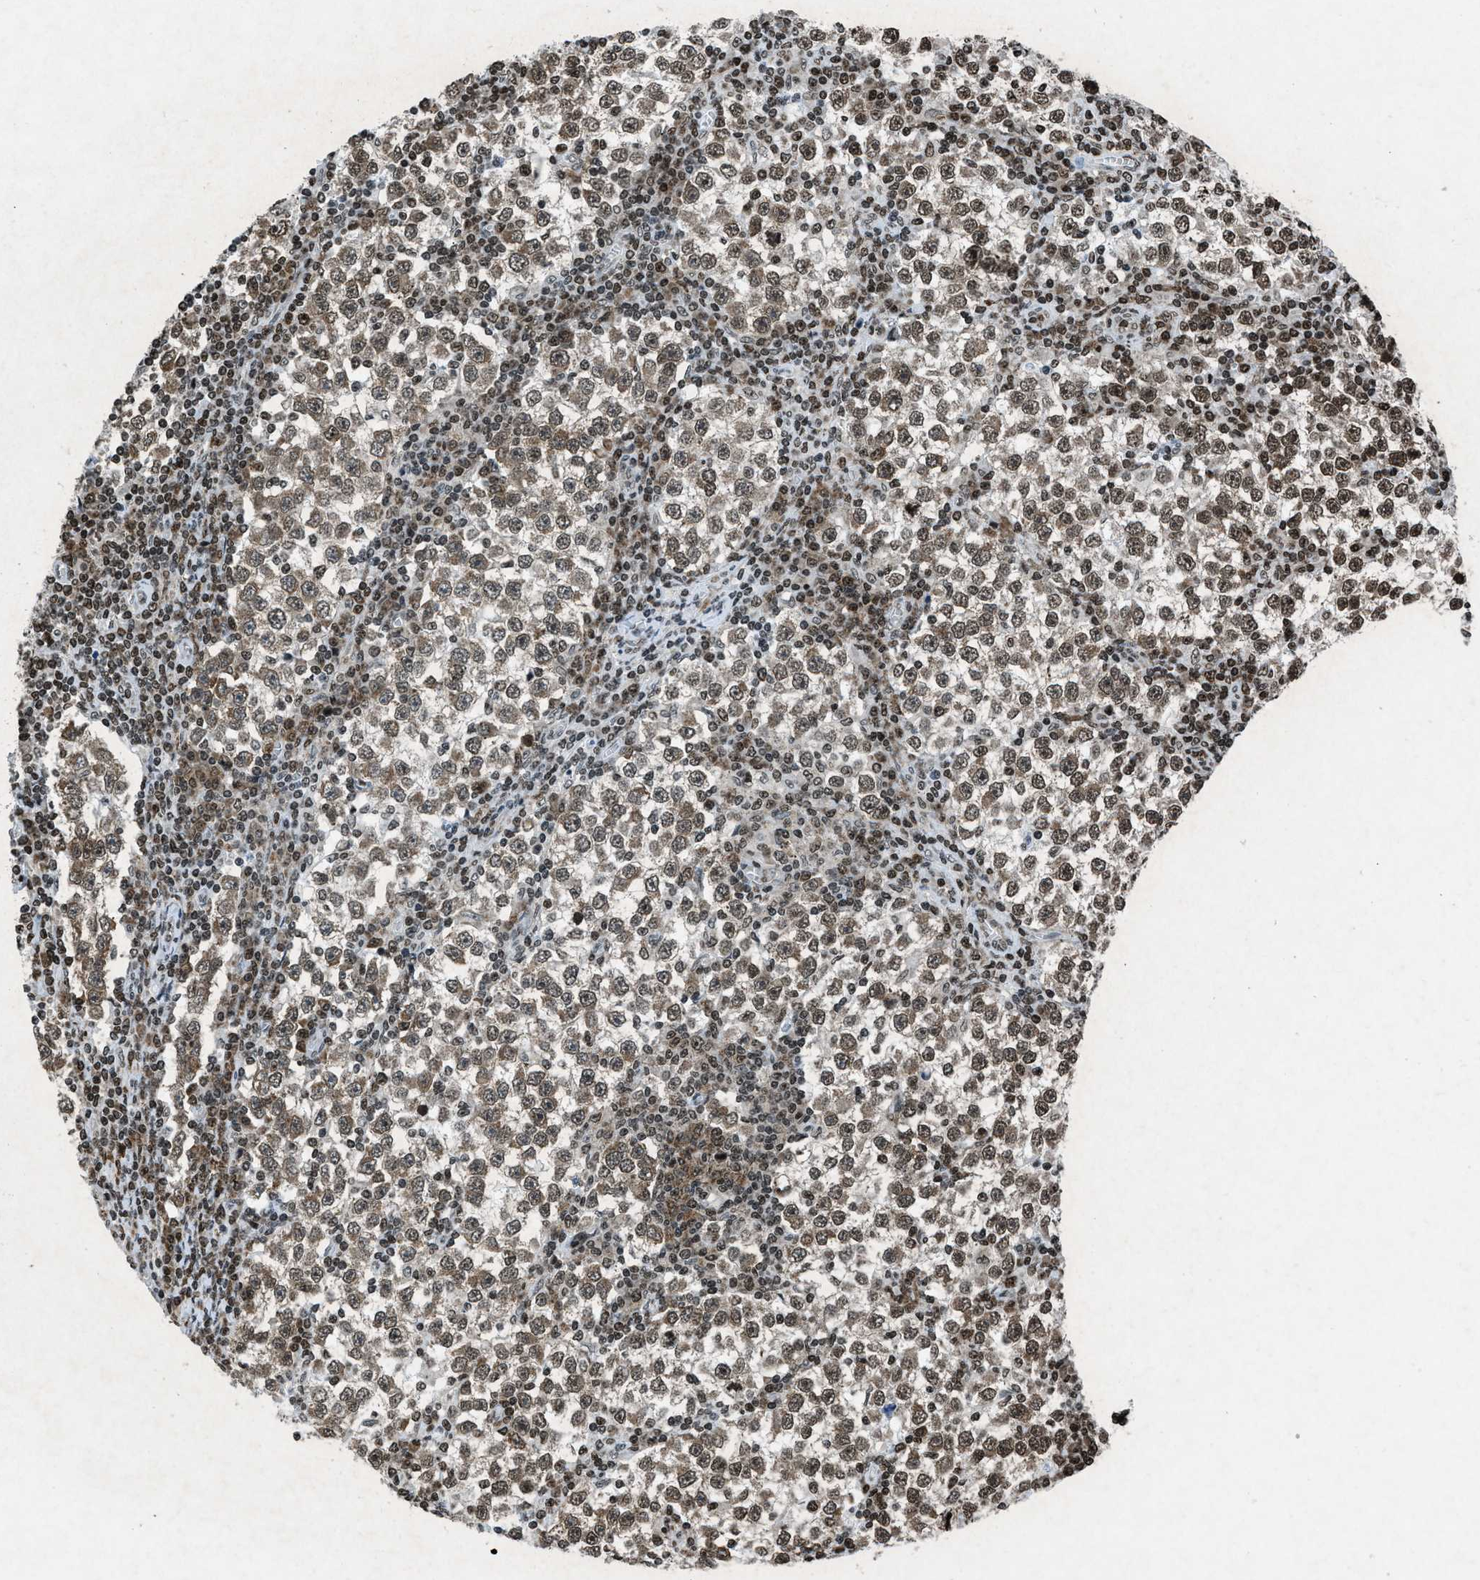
{"staining": {"intensity": "moderate", "quantity": ">75%", "location": "cytoplasmic/membranous,nuclear"}, "tissue": "testis cancer", "cell_type": "Tumor cells", "image_type": "cancer", "snomed": [{"axis": "morphology", "description": "Seminoma, NOS"}, {"axis": "topography", "description": "Testis"}], "caption": "An image of seminoma (testis) stained for a protein reveals moderate cytoplasmic/membranous and nuclear brown staining in tumor cells.", "gene": "NXF1", "patient": {"sex": "male", "age": 65}}